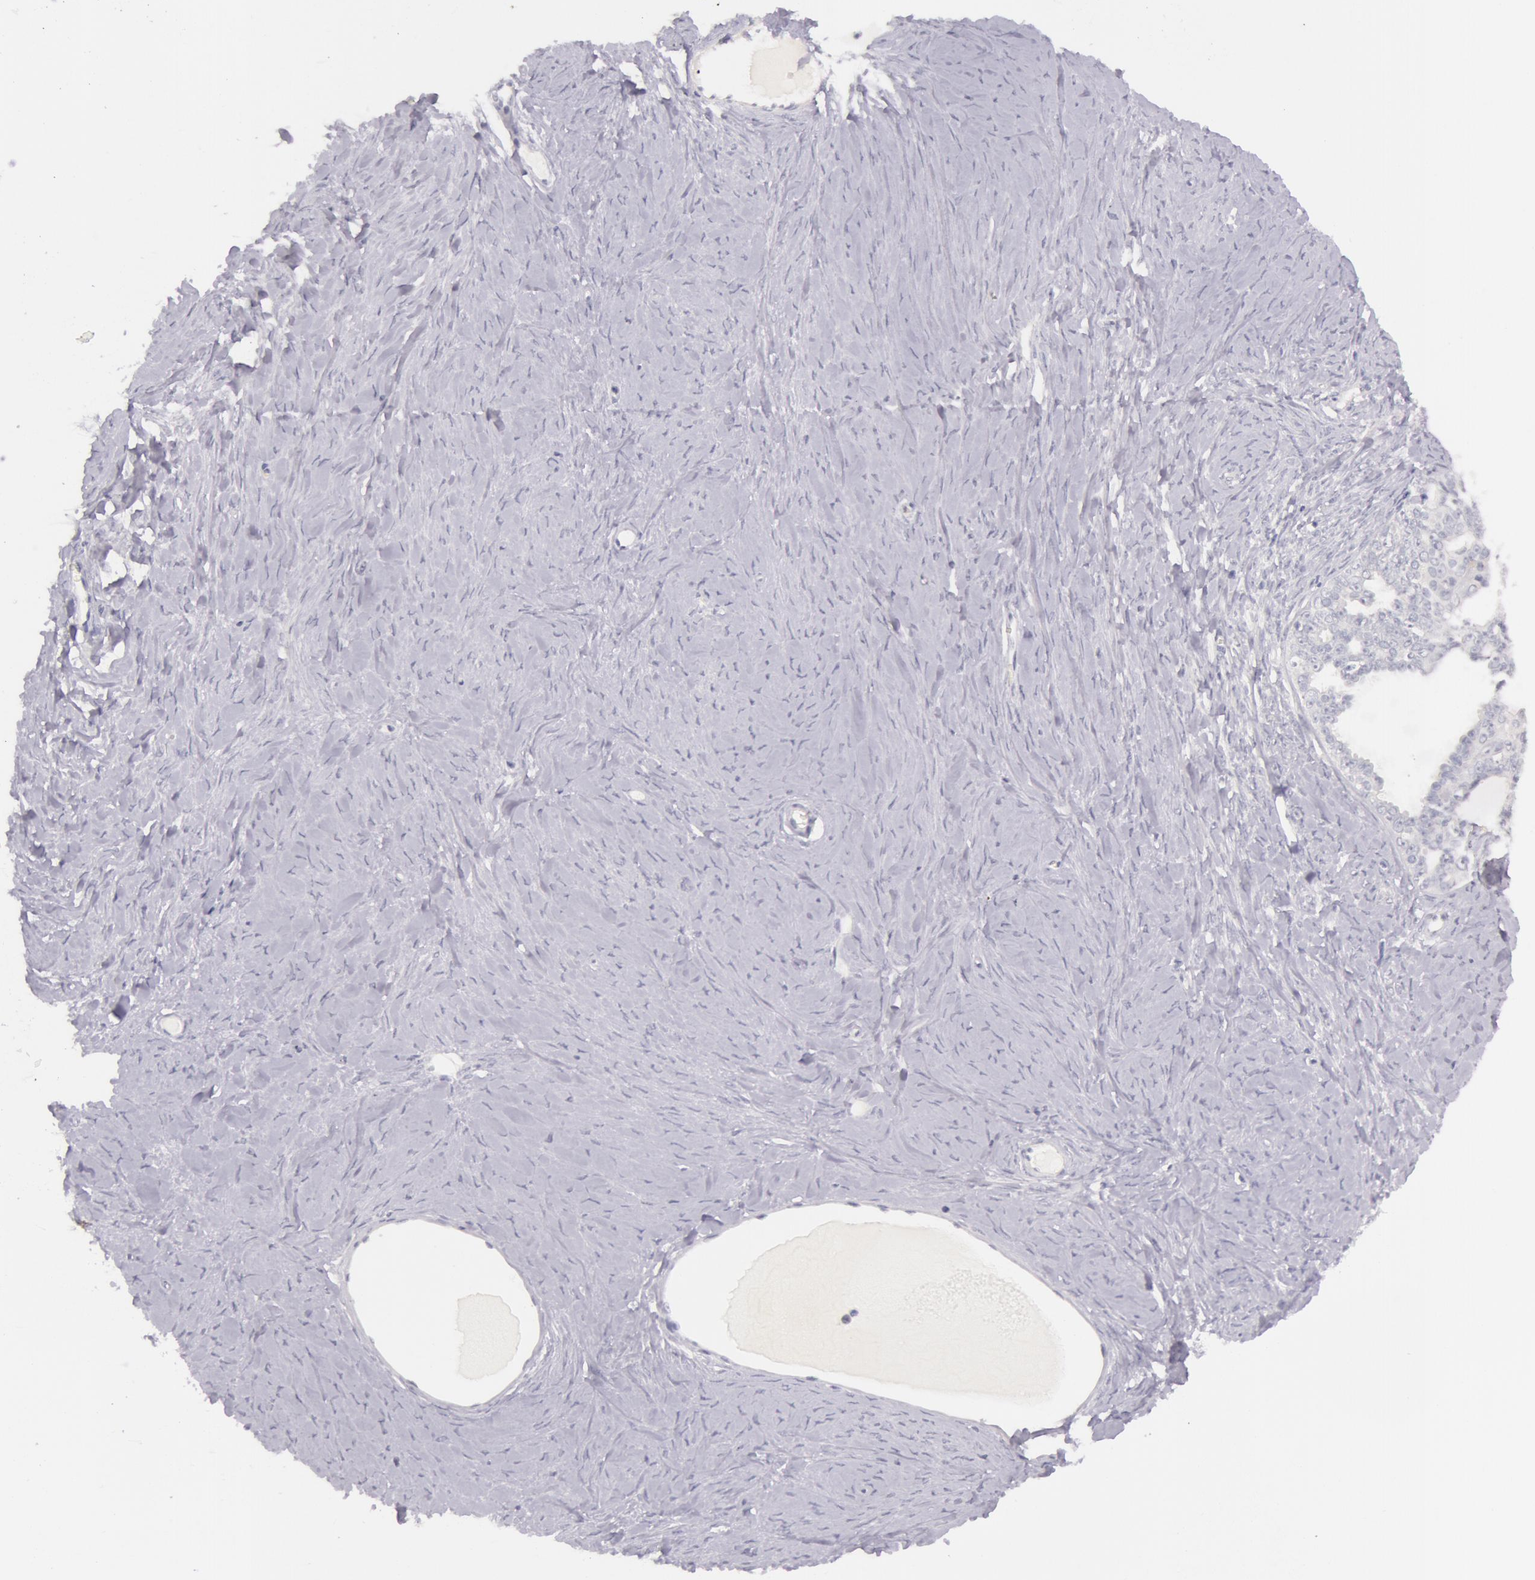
{"staining": {"intensity": "negative", "quantity": "none", "location": "none"}, "tissue": "ovarian cancer", "cell_type": "Tumor cells", "image_type": "cancer", "snomed": [{"axis": "morphology", "description": "Cystadenocarcinoma, serous, NOS"}, {"axis": "topography", "description": "Ovary"}], "caption": "IHC micrograph of ovarian cancer stained for a protein (brown), which displays no staining in tumor cells.", "gene": "RBMY1F", "patient": {"sex": "female", "age": 71}}